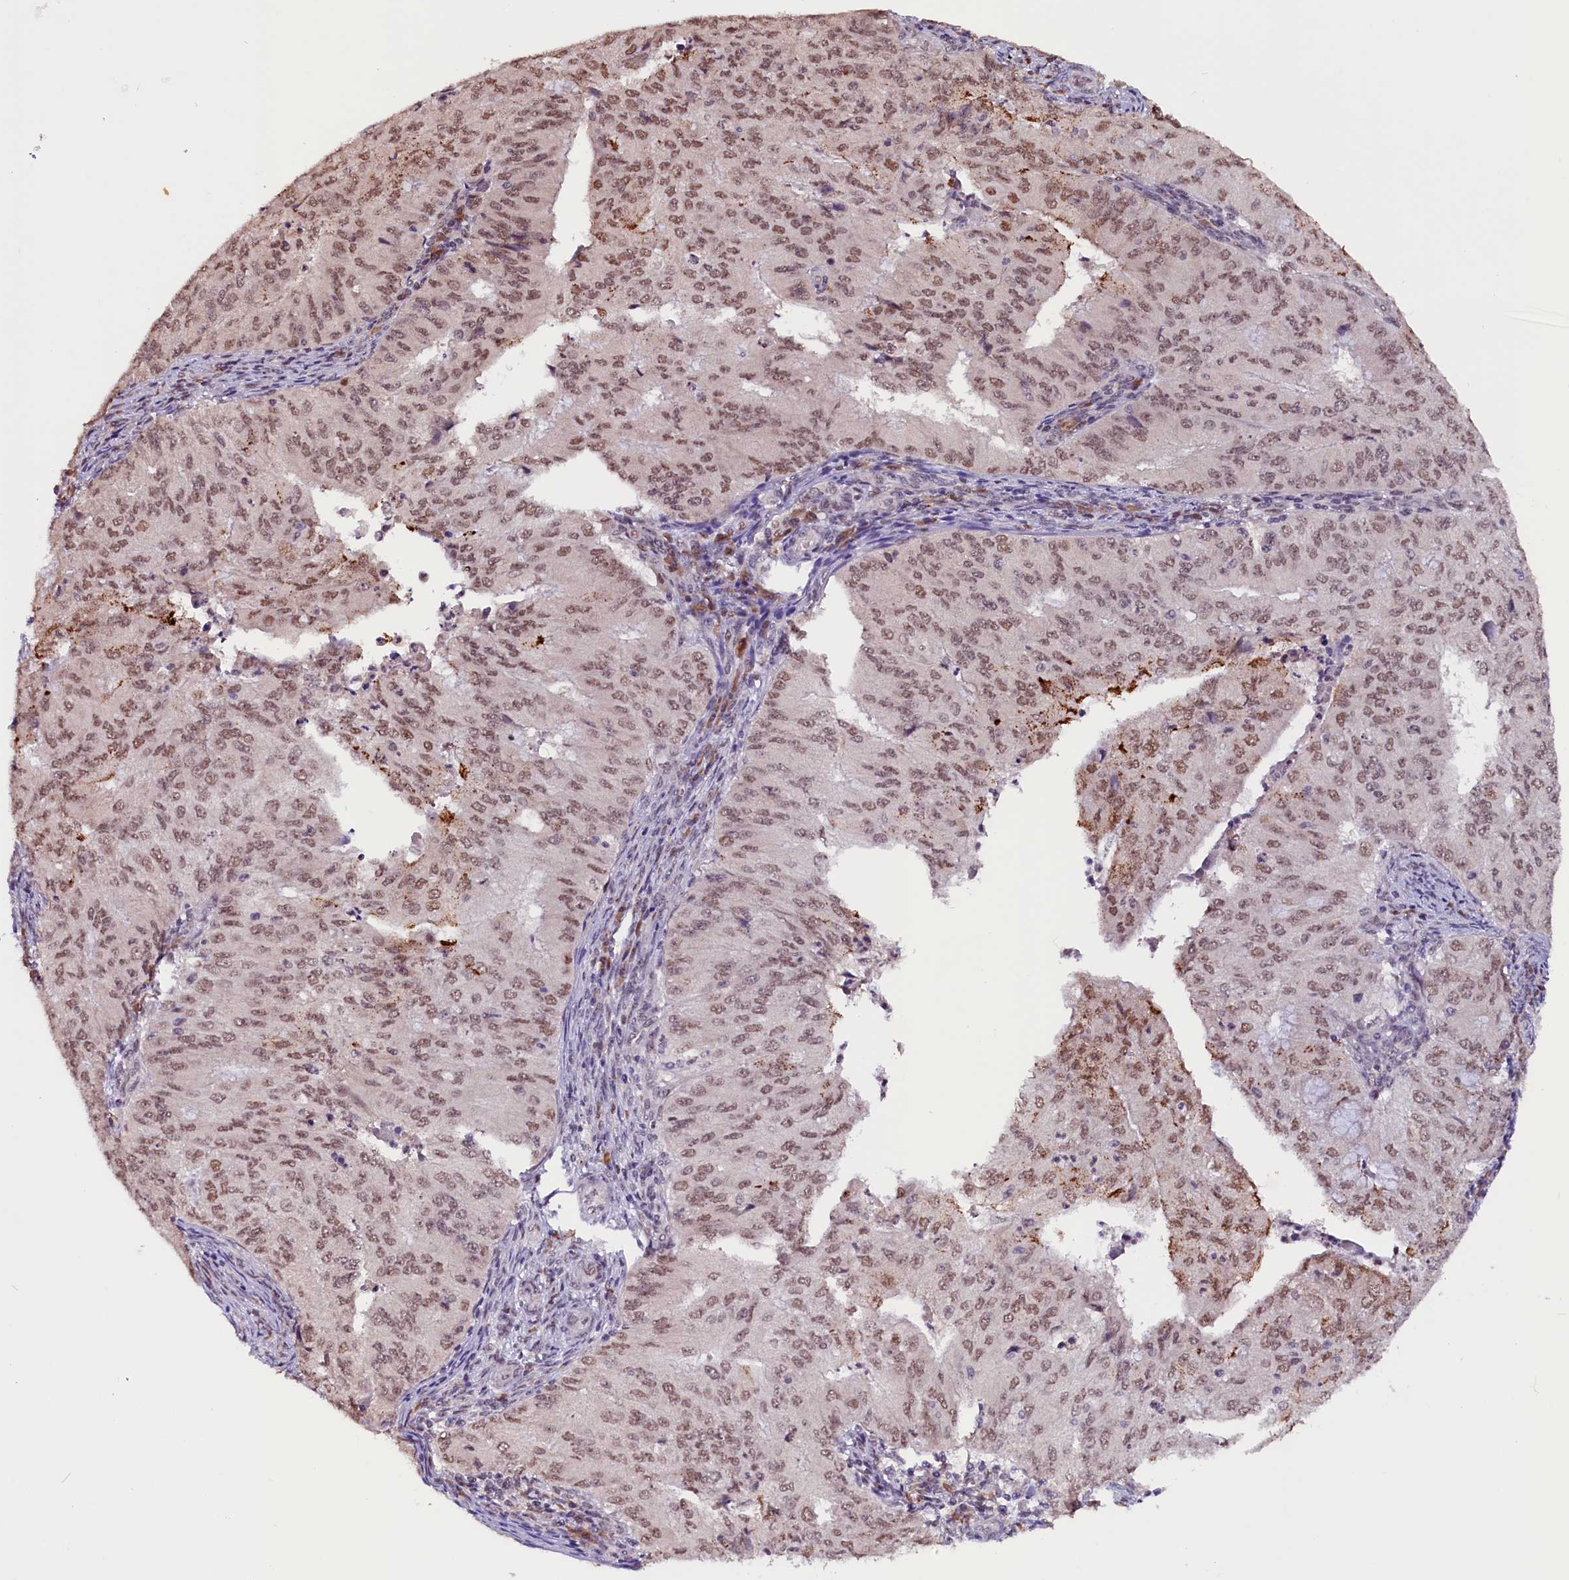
{"staining": {"intensity": "moderate", "quantity": ">75%", "location": "nuclear"}, "tissue": "endometrial cancer", "cell_type": "Tumor cells", "image_type": "cancer", "snomed": [{"axis": "morphology", "description": "Adenocarcinoma, NOS"}, {"axis": "topography", "description": "Endometrium"}], "caption": "This micrograph demonstrates immunohistochemistry (IHC) staining of adenocarcinoma (endometrial), with medium moderate nuclear expression in about >75% of tumor cells.", "gene": "RNMT", "patient": {"sex": "female", "age": 50}}